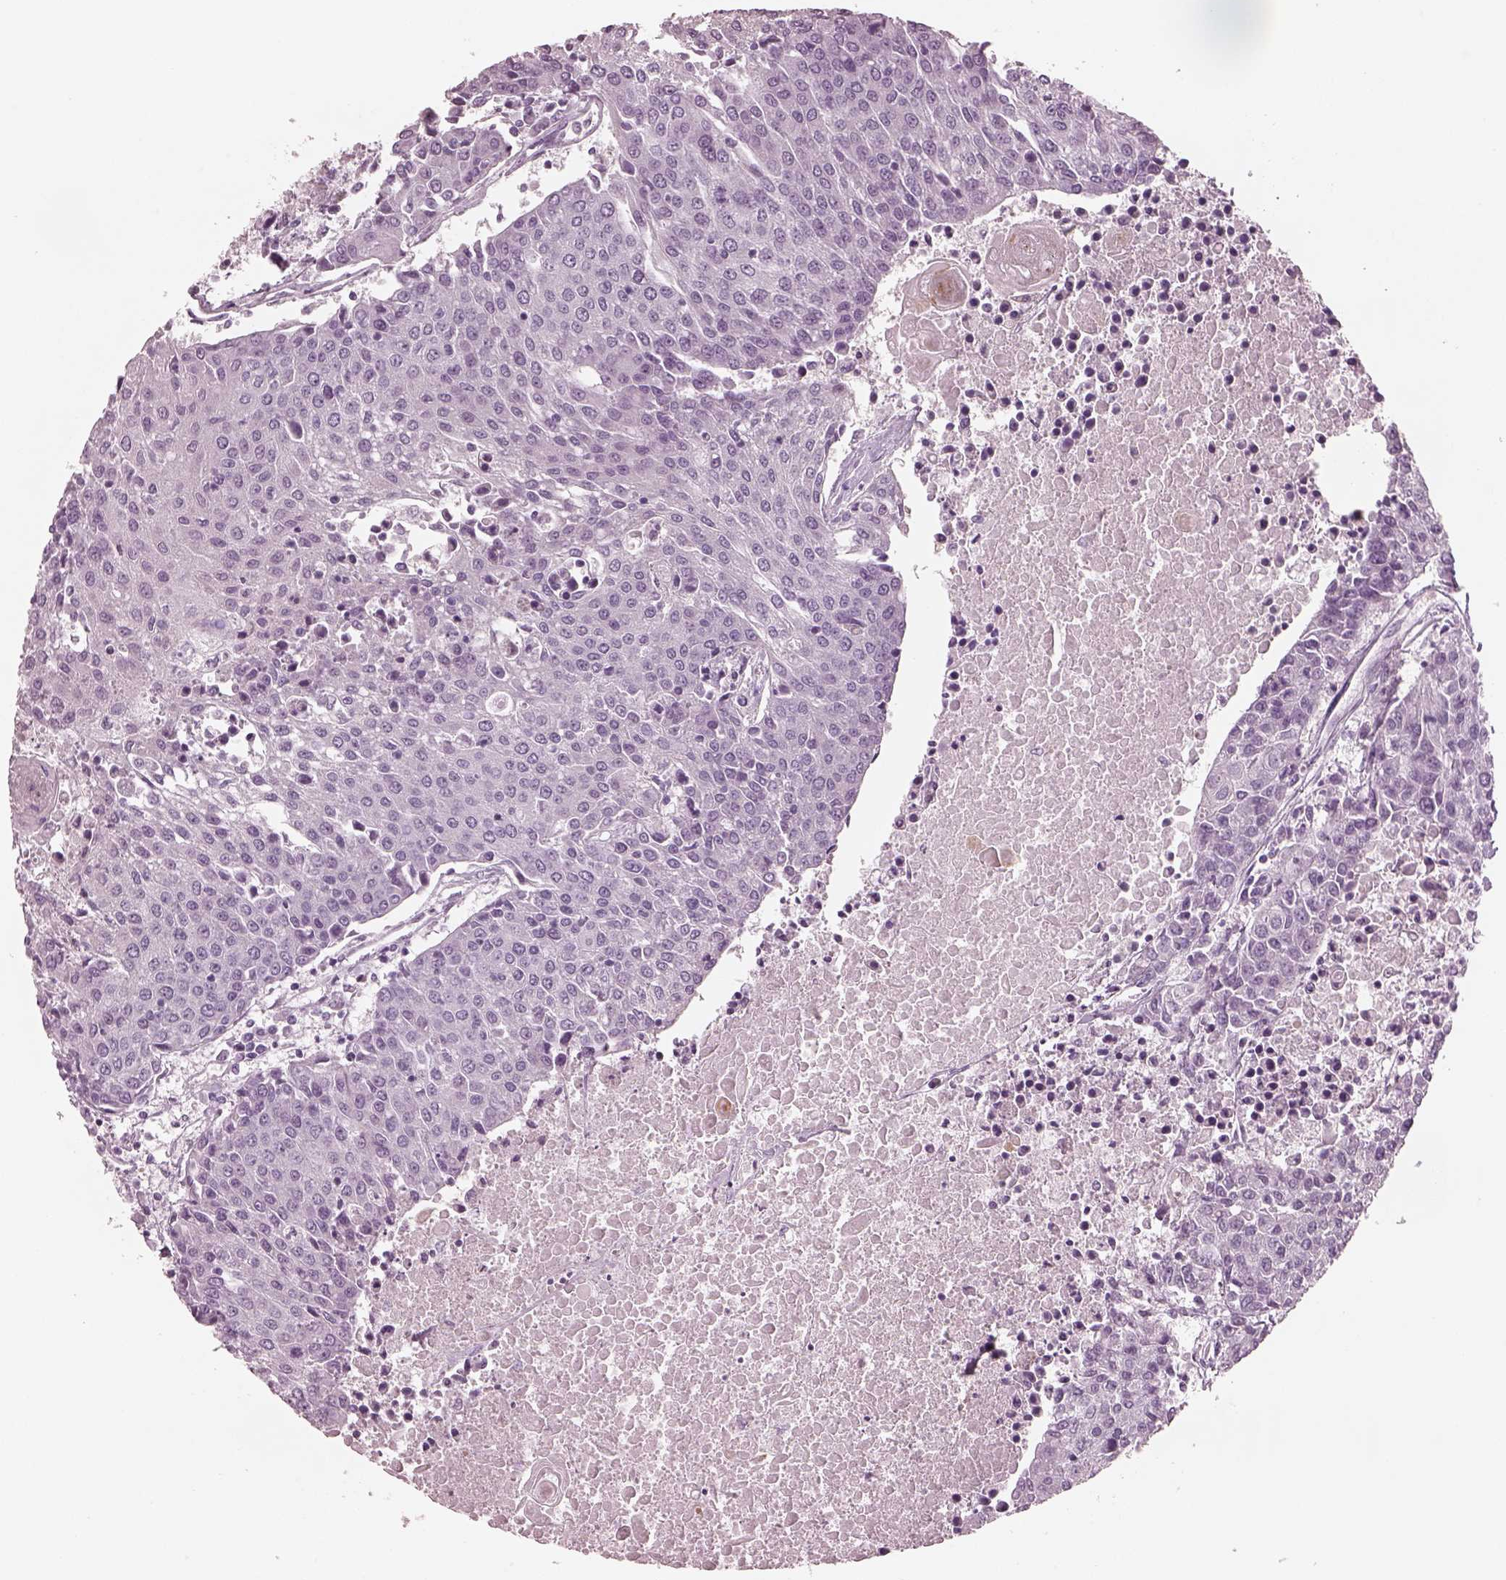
{"staining": {"intensity": "negative", "quantity": "none", "location": "none"}, "tissue": "urothelial cancer", "cell_type": "Tumor cells", "image_type": "cancer", "snomed": [{"axis": "morphology", "description": "Urothelial carcinoma, High grade"}, {"axis": "topography", "description": "Urinary bladder"}], "caption": "IHC histopathology image of human urothelial cancer stained for a protein (brown), which demonstrates no expression in tumor cells.", "gene": "CSH1", "patient": {"sex": "female", "age": 85}}